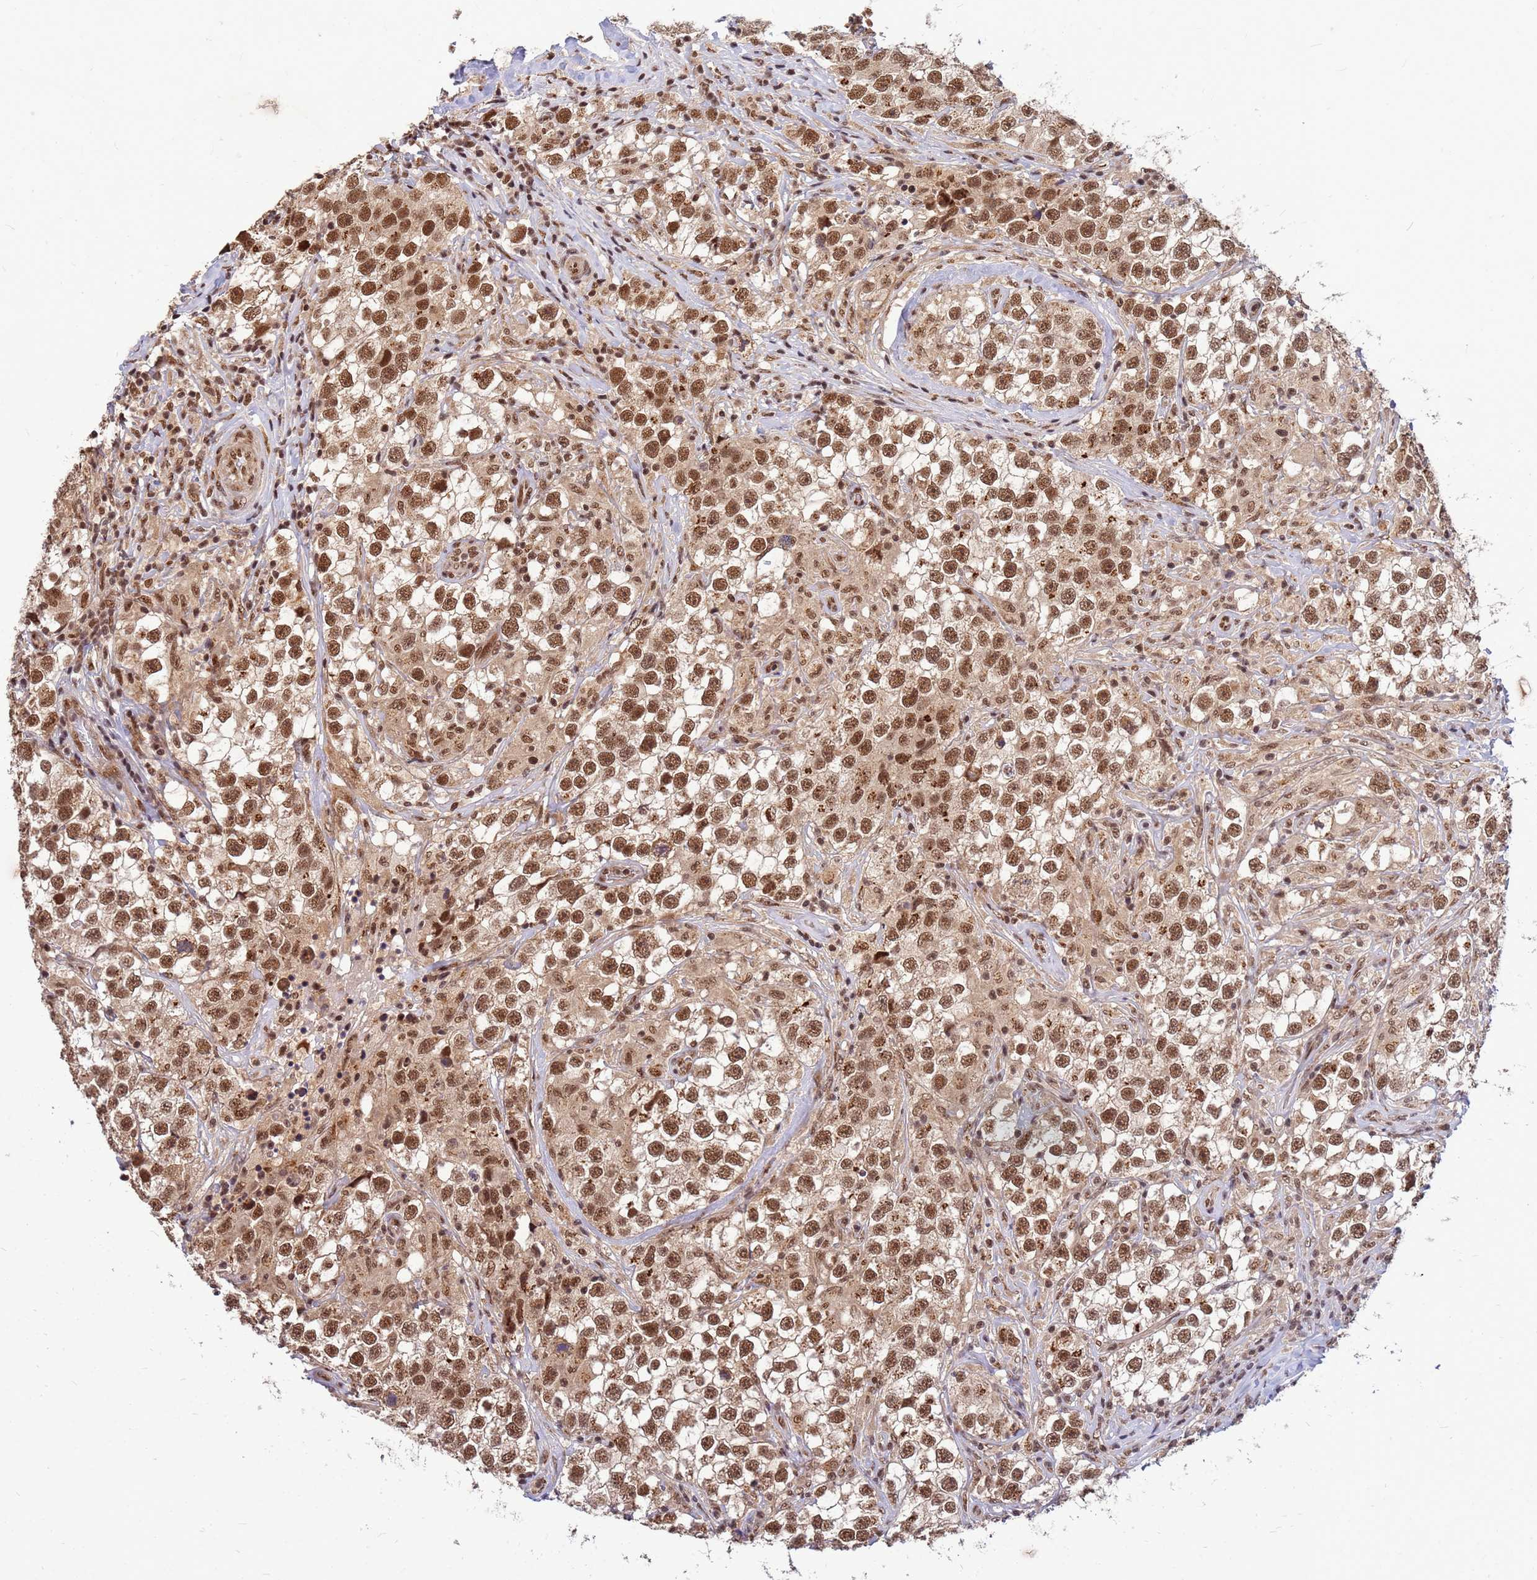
{"staining": {"intensity": "moderate", "quantity": ">75%", "location": "nuclear"}, "tissue": "testis cancer", "cell_type": "Tumor cells", "image_type": "cancer", "snomed": [{"axis": "morphology", "description": "Seminoma, NOS"}, {"axis": "topography", "description": "Testis"}], "caption": "A brown stain shows moderate nuclear expression of a protein in testis seminoma tumor cells.", "gene": "NCBP2", "patient": {"sex": "male", "age": 46}}